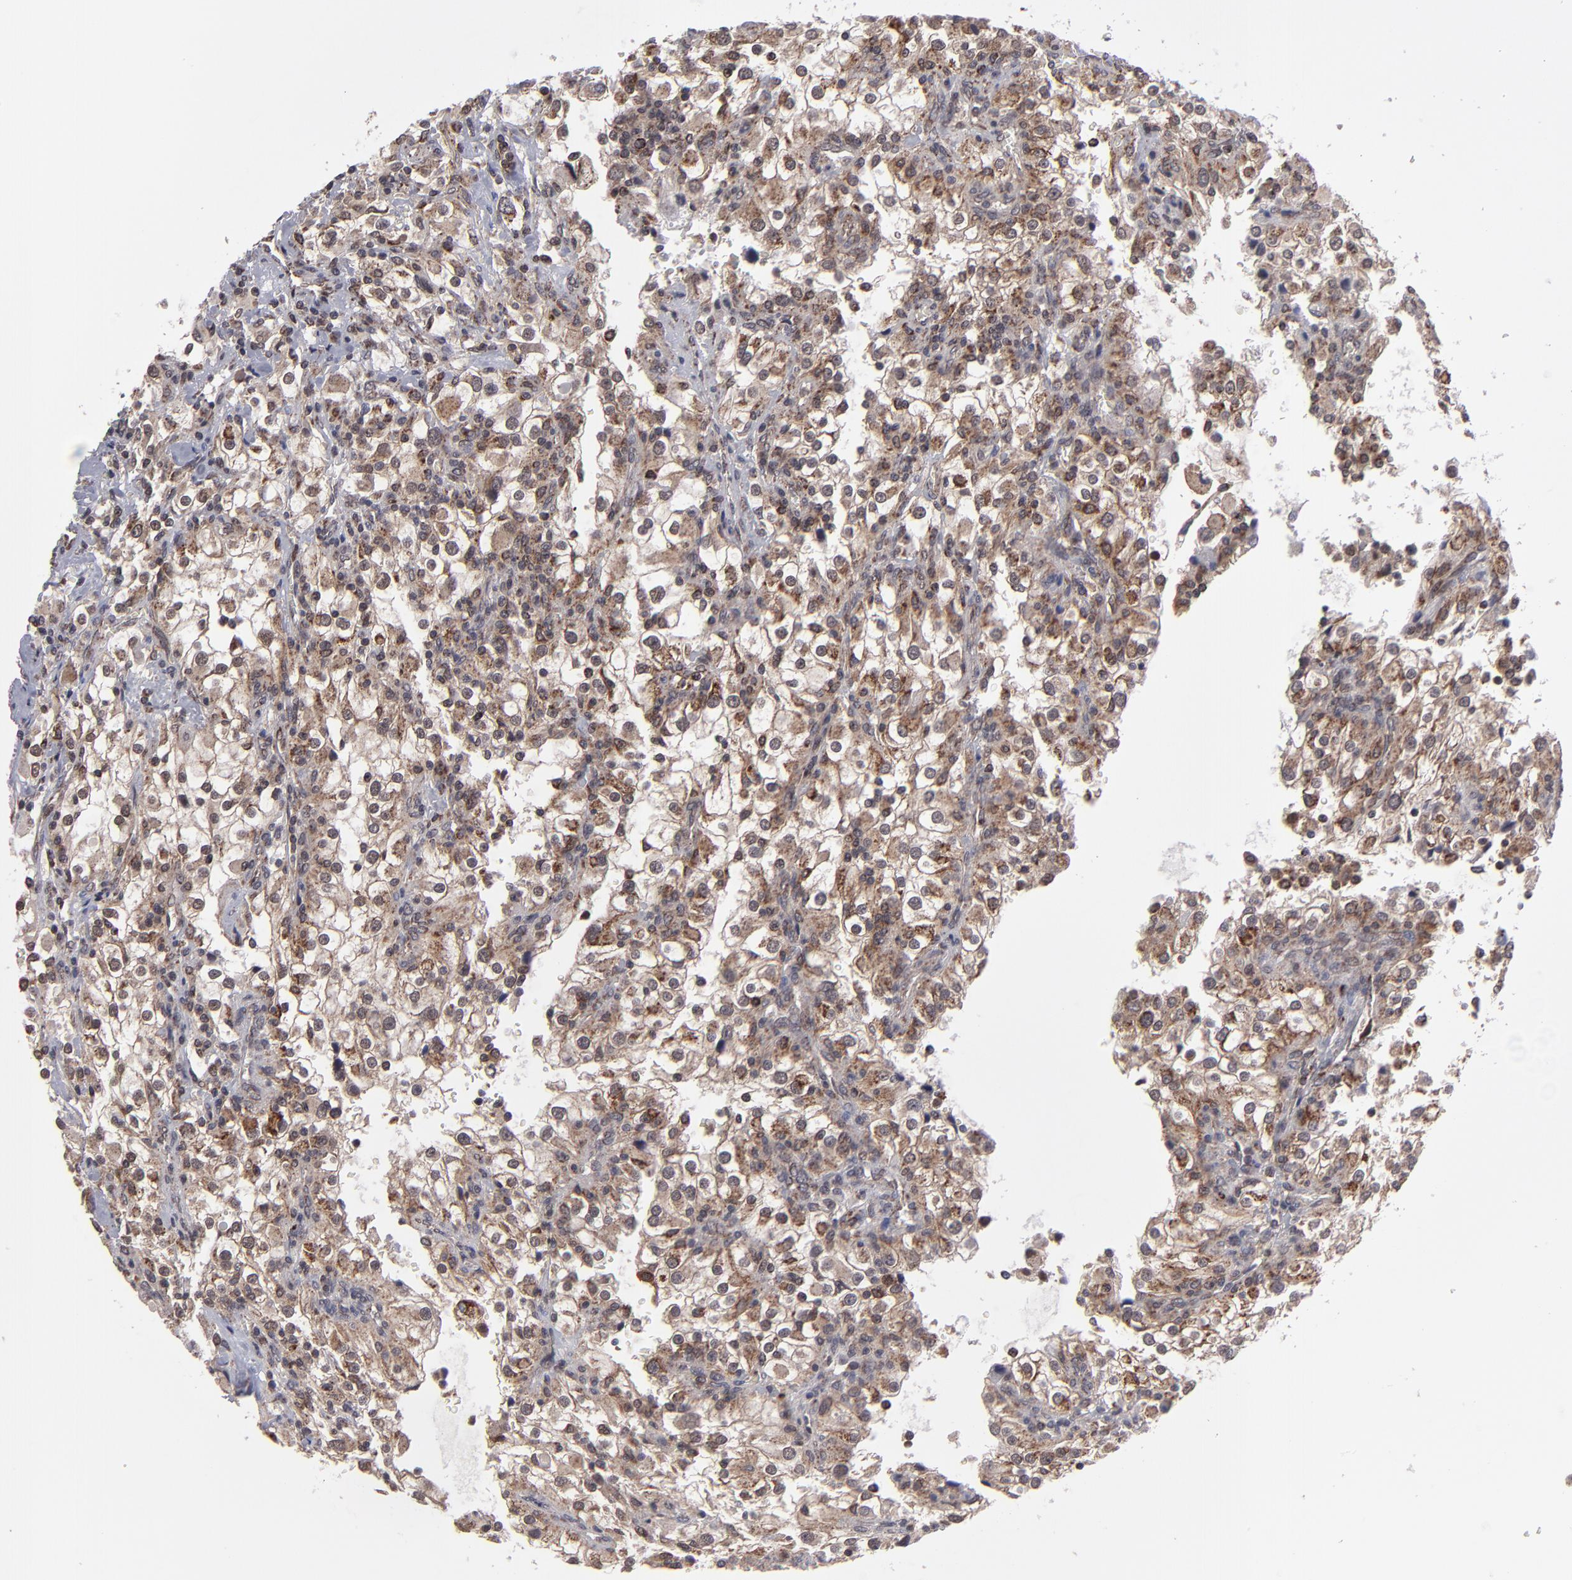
{"staining": {"intensity": "weak", "quantity": ">75%", "location": "cytoplasmic/membranous,nuclear"}, "tissue": "renal cancer", "cell_type": "Tumor cells", "image_type": "cancer", "snomed": [{"axis": "morphology", "description": "Adenocarcinoma, NOS"}, {"axis": "topography", "description": "Kidney"}], "caption": "This is a micrograph of IHC staining of adenocarcinoma (renal), which shows weak positivity in the cytoplasmic/membranous and nuclear of tumor cells.", "gene": "SLC15A1", "patient": {"sex": "female", "age": 52}}